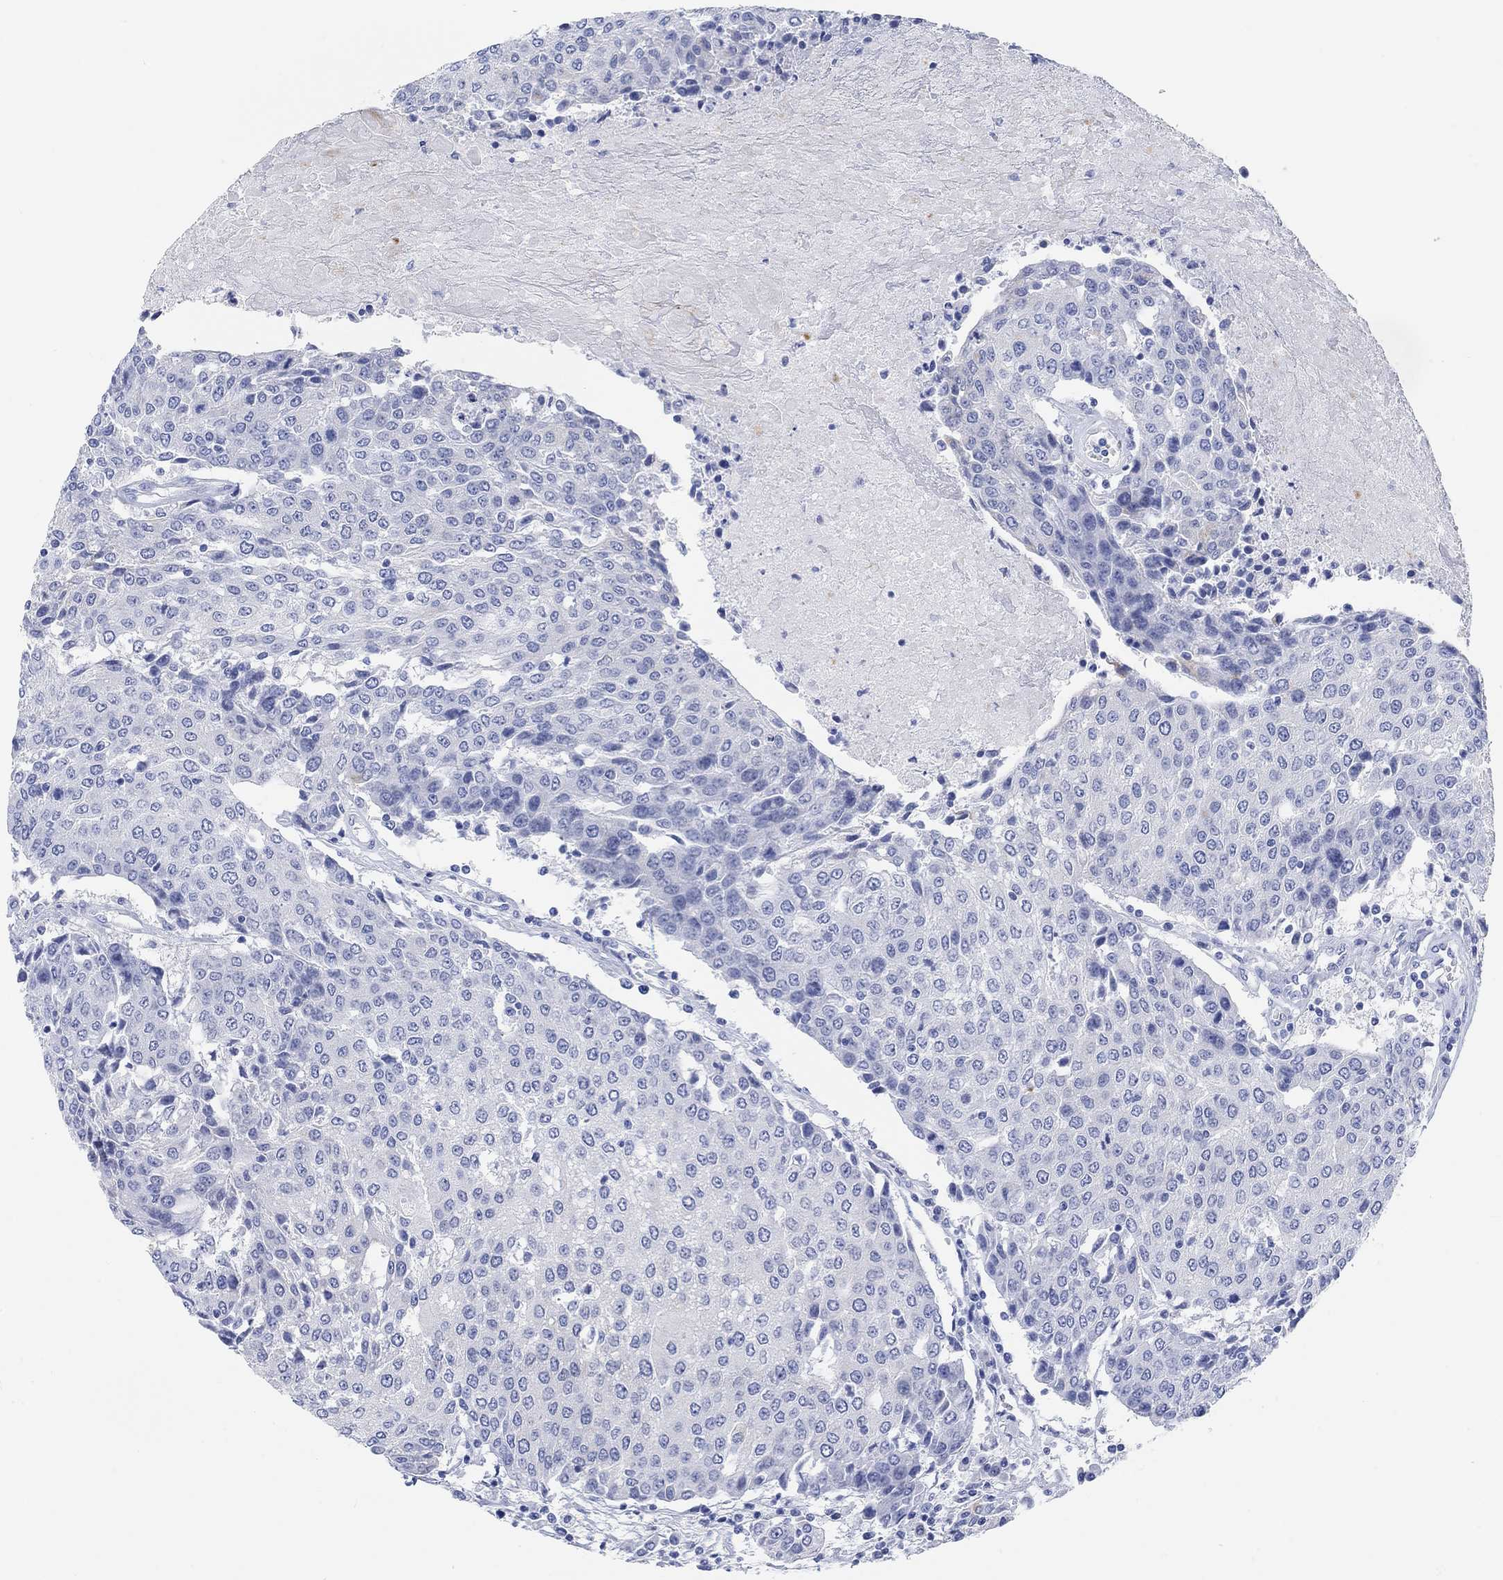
{"staining": {"intensity": "negative", "quantity": "none", "location": "none"}, "tissue": "urothelial cancer", "cell_type": "Tumor cells", "image_type": "cancer", "snomed": [{"axis": "morphology", "description": "Urothelial carcinoma, High grade"}, {"axis": "topography", "description": "Urinary bladder"}], "caption": "Immunohistochemistry (IHC) of human urothelial carcinoma (high-grade) displays no staining in tumor cells.", "gene": "XIRP2", "patient": {"sex": "female", "age": 85}}